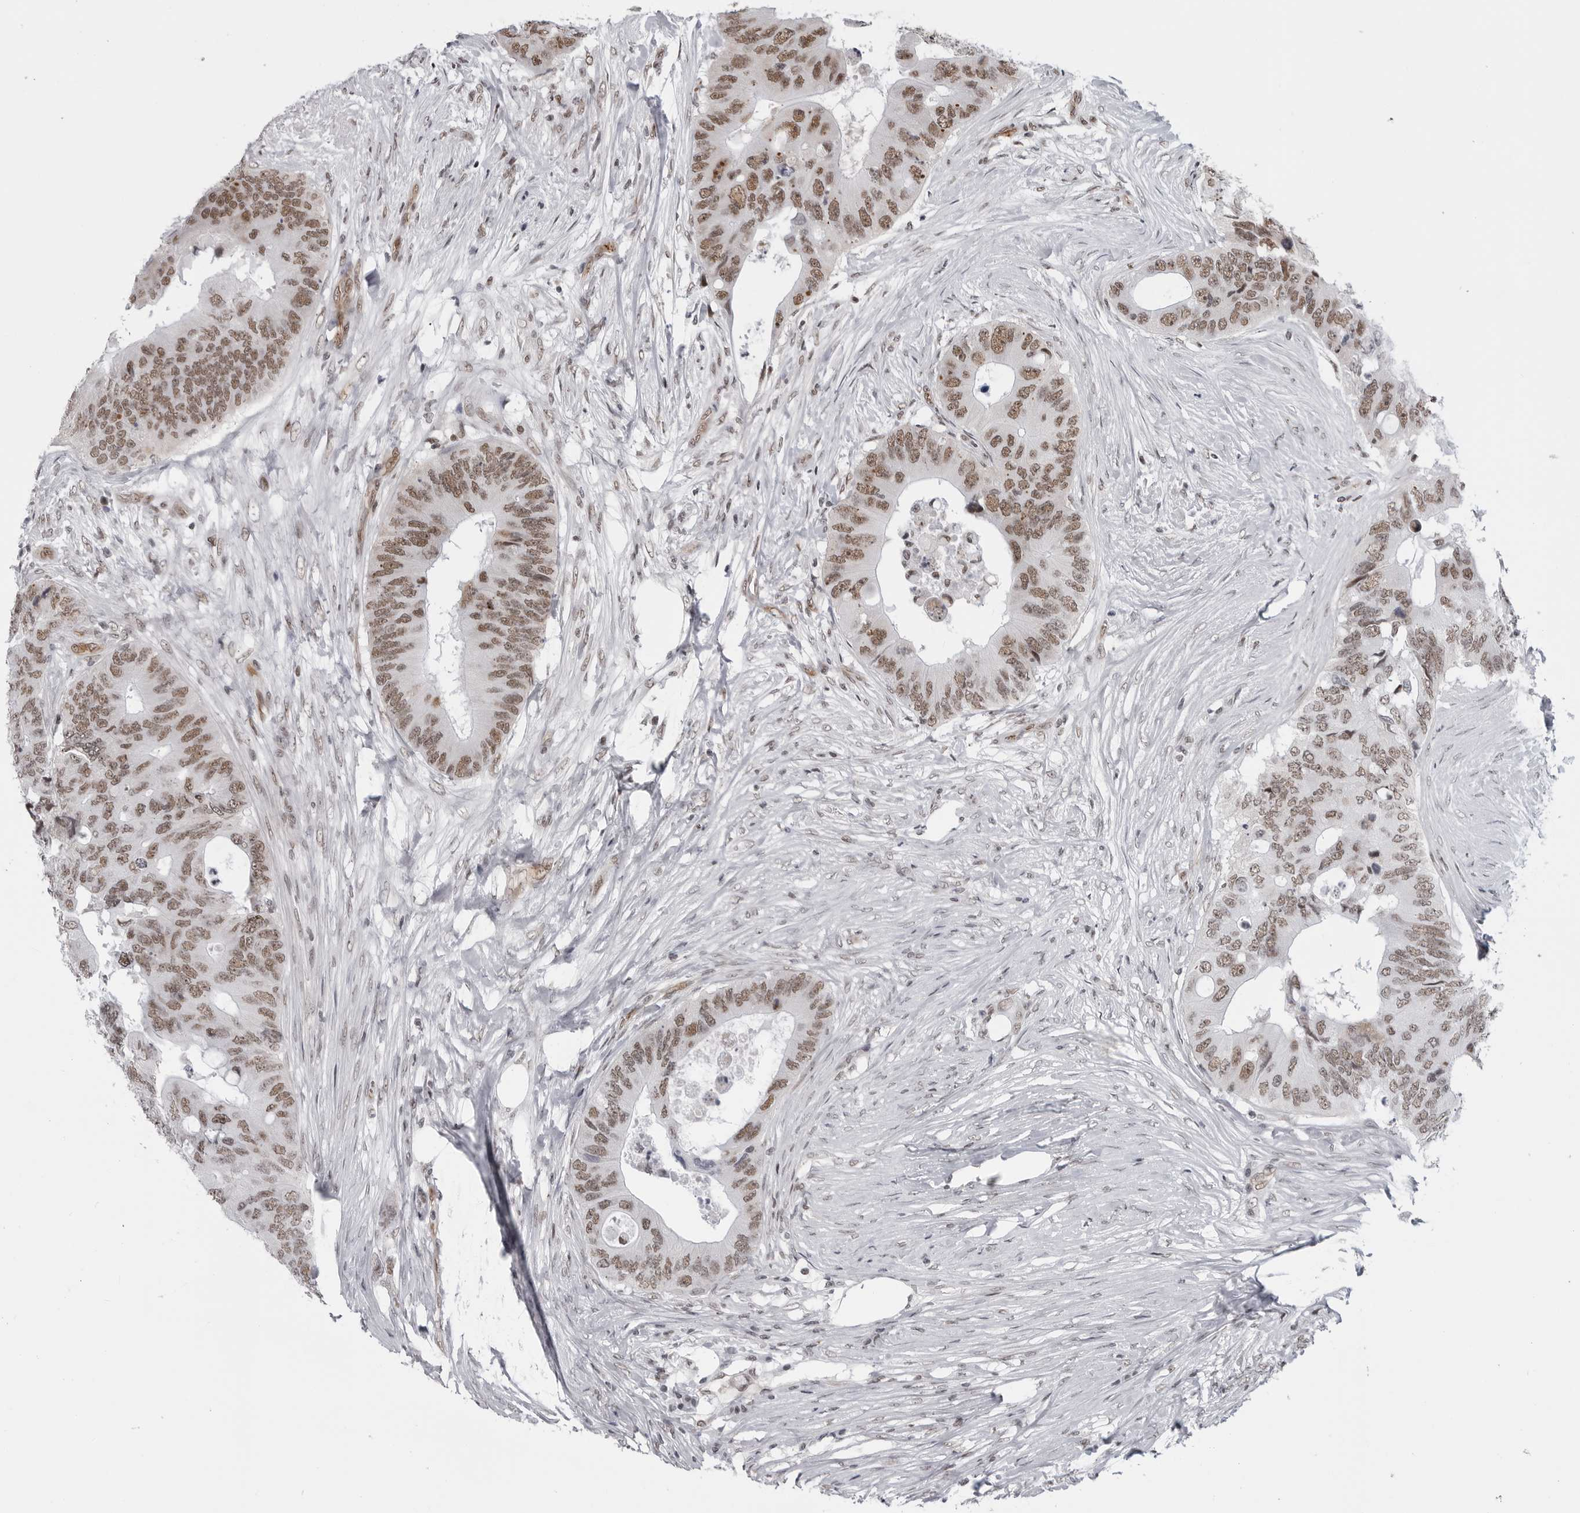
{"staining": {"intensity": "moderate", "quantity": ">75%", "location": "nuclear"}, "tissue": "colorectal cancer", "cell_type": "Tumor cells", "image_type": "cancer", "snomed": [{"axis": "morphology", "description": "Adenocarcinoma, NOS"}, {"axis": "topography", "description": "Colon"}], "caption": "A brown stain highlights moderate nuclear positivity of a protein in colorectal cancer tumor cells.", "gene": "RNF26", "patient": {"sex": "male", "age": 71}}